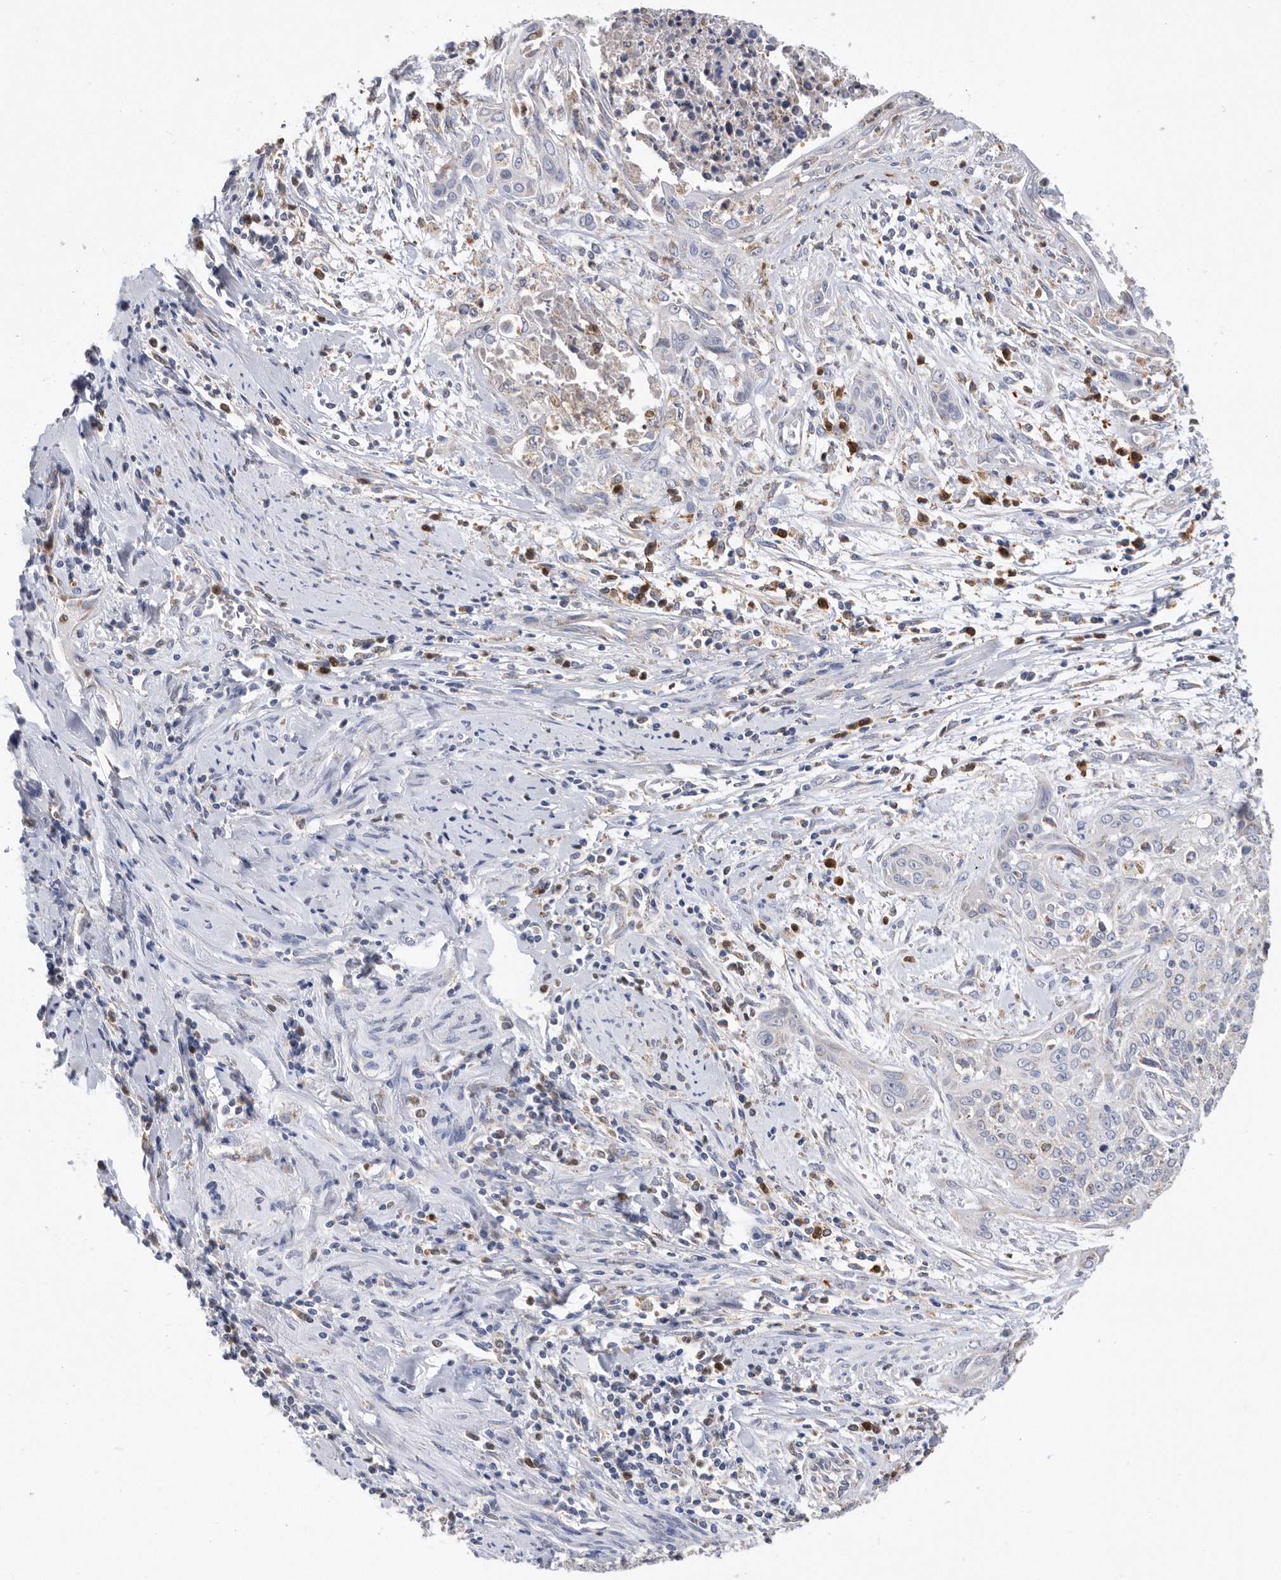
{"staining": {"intensity": "negative", "quantity": "none", "location": "none"}, "tissue": "cervical cancer", "cell_type": "Tumor cells", "image_type": "cancer", "snomed": [{"axis": "morphology", "description": "Squamous cell carcinoma, NOS"}, {"axis": "topography", "description": "Cervix"}], "caption": "An immunohistochemistry (IHC) image of cervical cancer (squamous cell carcinoma) is shown. There is no staining in tumor cells of cervical cancer (squamous cell carcinoma). (DAB (3,3'-diaminobenzidine) IHC visualized using brightfield microscopy, high magnification).", "gene": "CRISPLD2", "patient": {"sex": "female", "age": 55}}